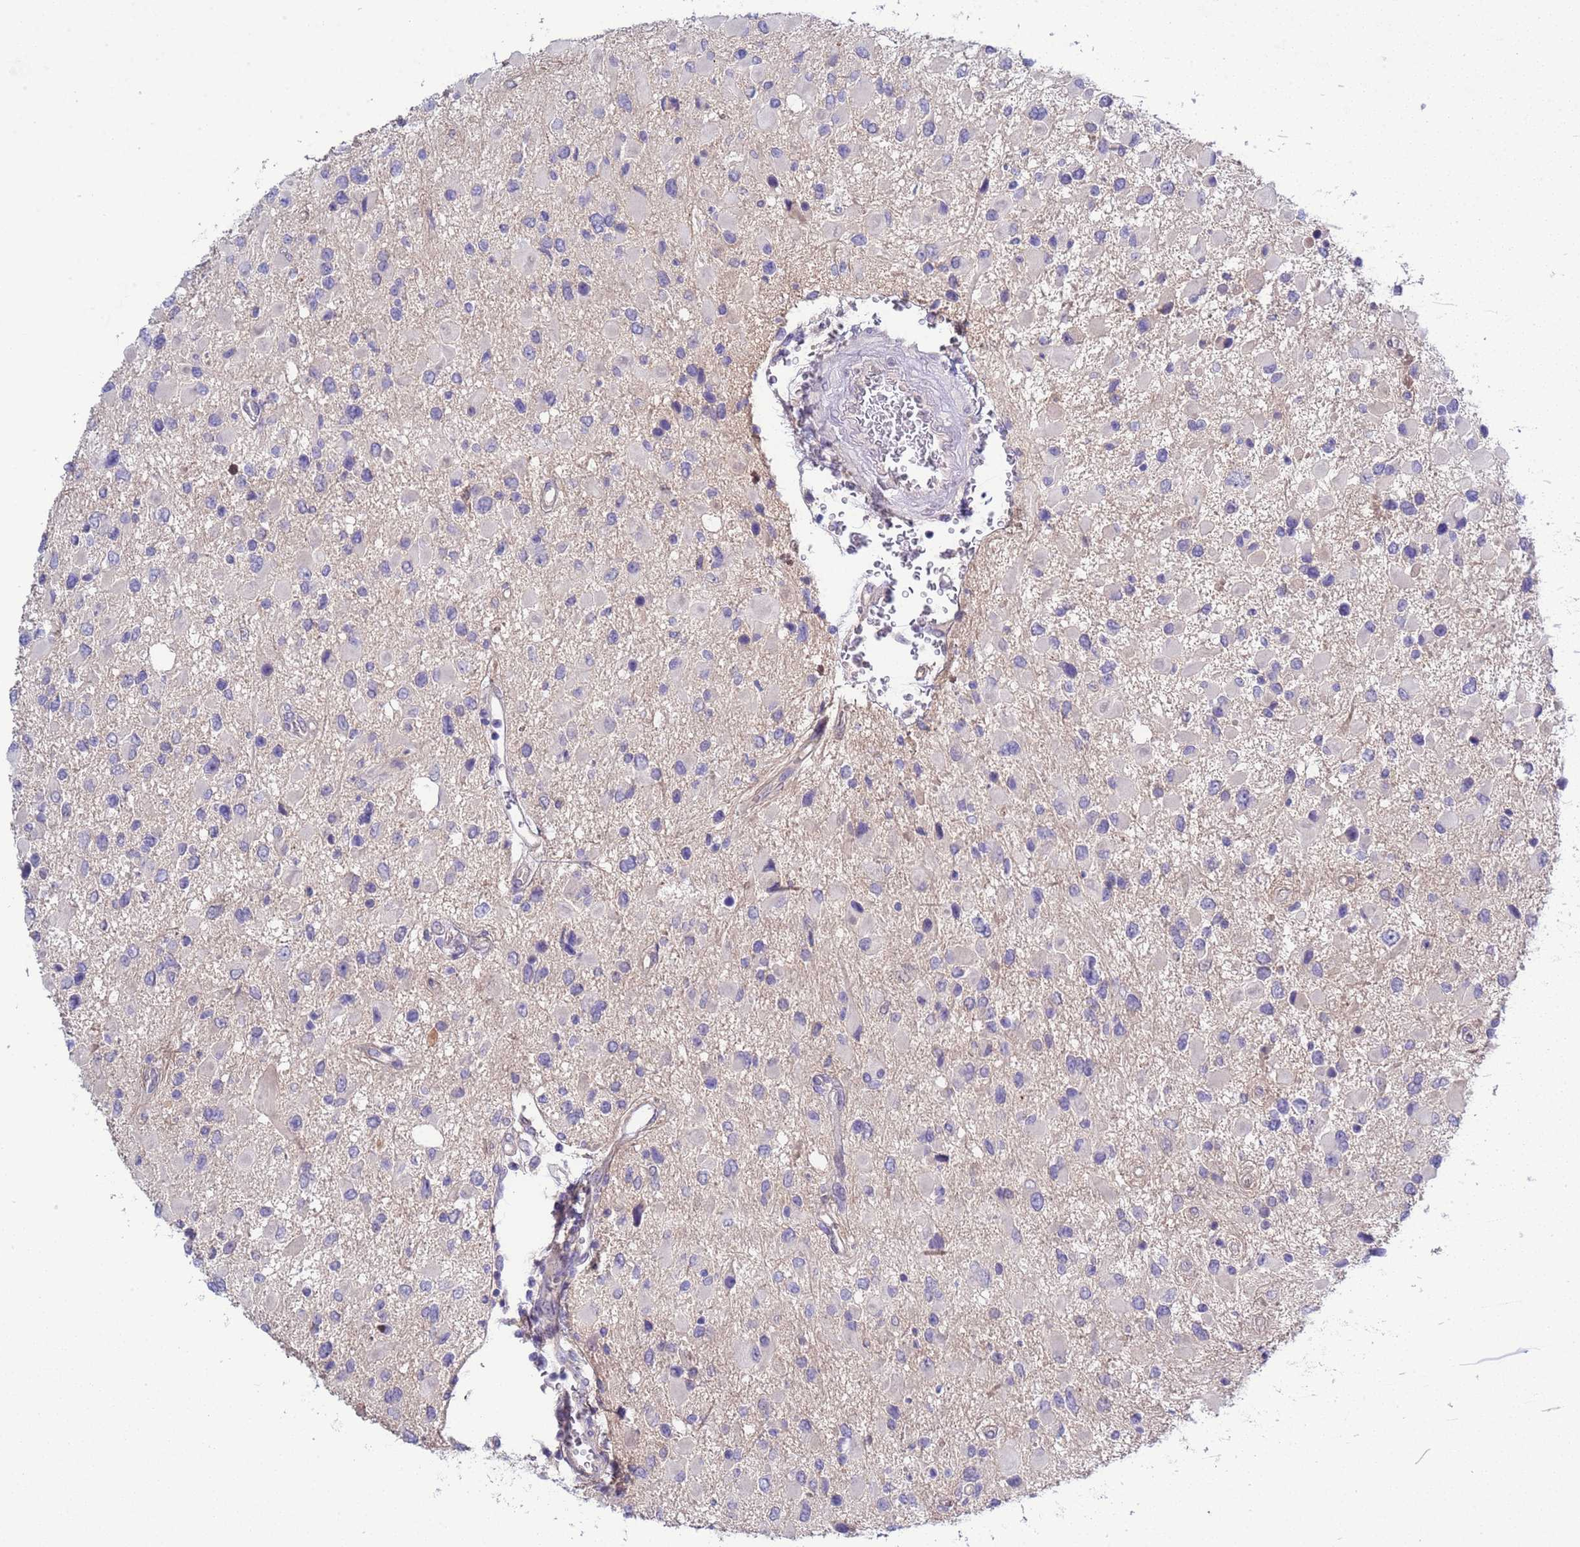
{"staining": {"intensity": "negative", "quantity": "none", "location": "none"}, "tissue": "glioma", "cell_type": "Tumor cells", "image_type": "cancer", "snomed": [{"axis": "morphology", "description": "Glioma, malignant, High grade"}, {"axis": "topography", "description": "Brain"}], "caption": "High-grade glioma (malignant) was stained to show a protein in brown. There is no significant expression in tumor cells. The staining is performed using DAB (3,3'-diaminobenzidine) brown chromogen with nuclei counter-stained in using hematoxylin.", "gene": "TRMT10A", "patient": {"sex": "male", "age": 53}}